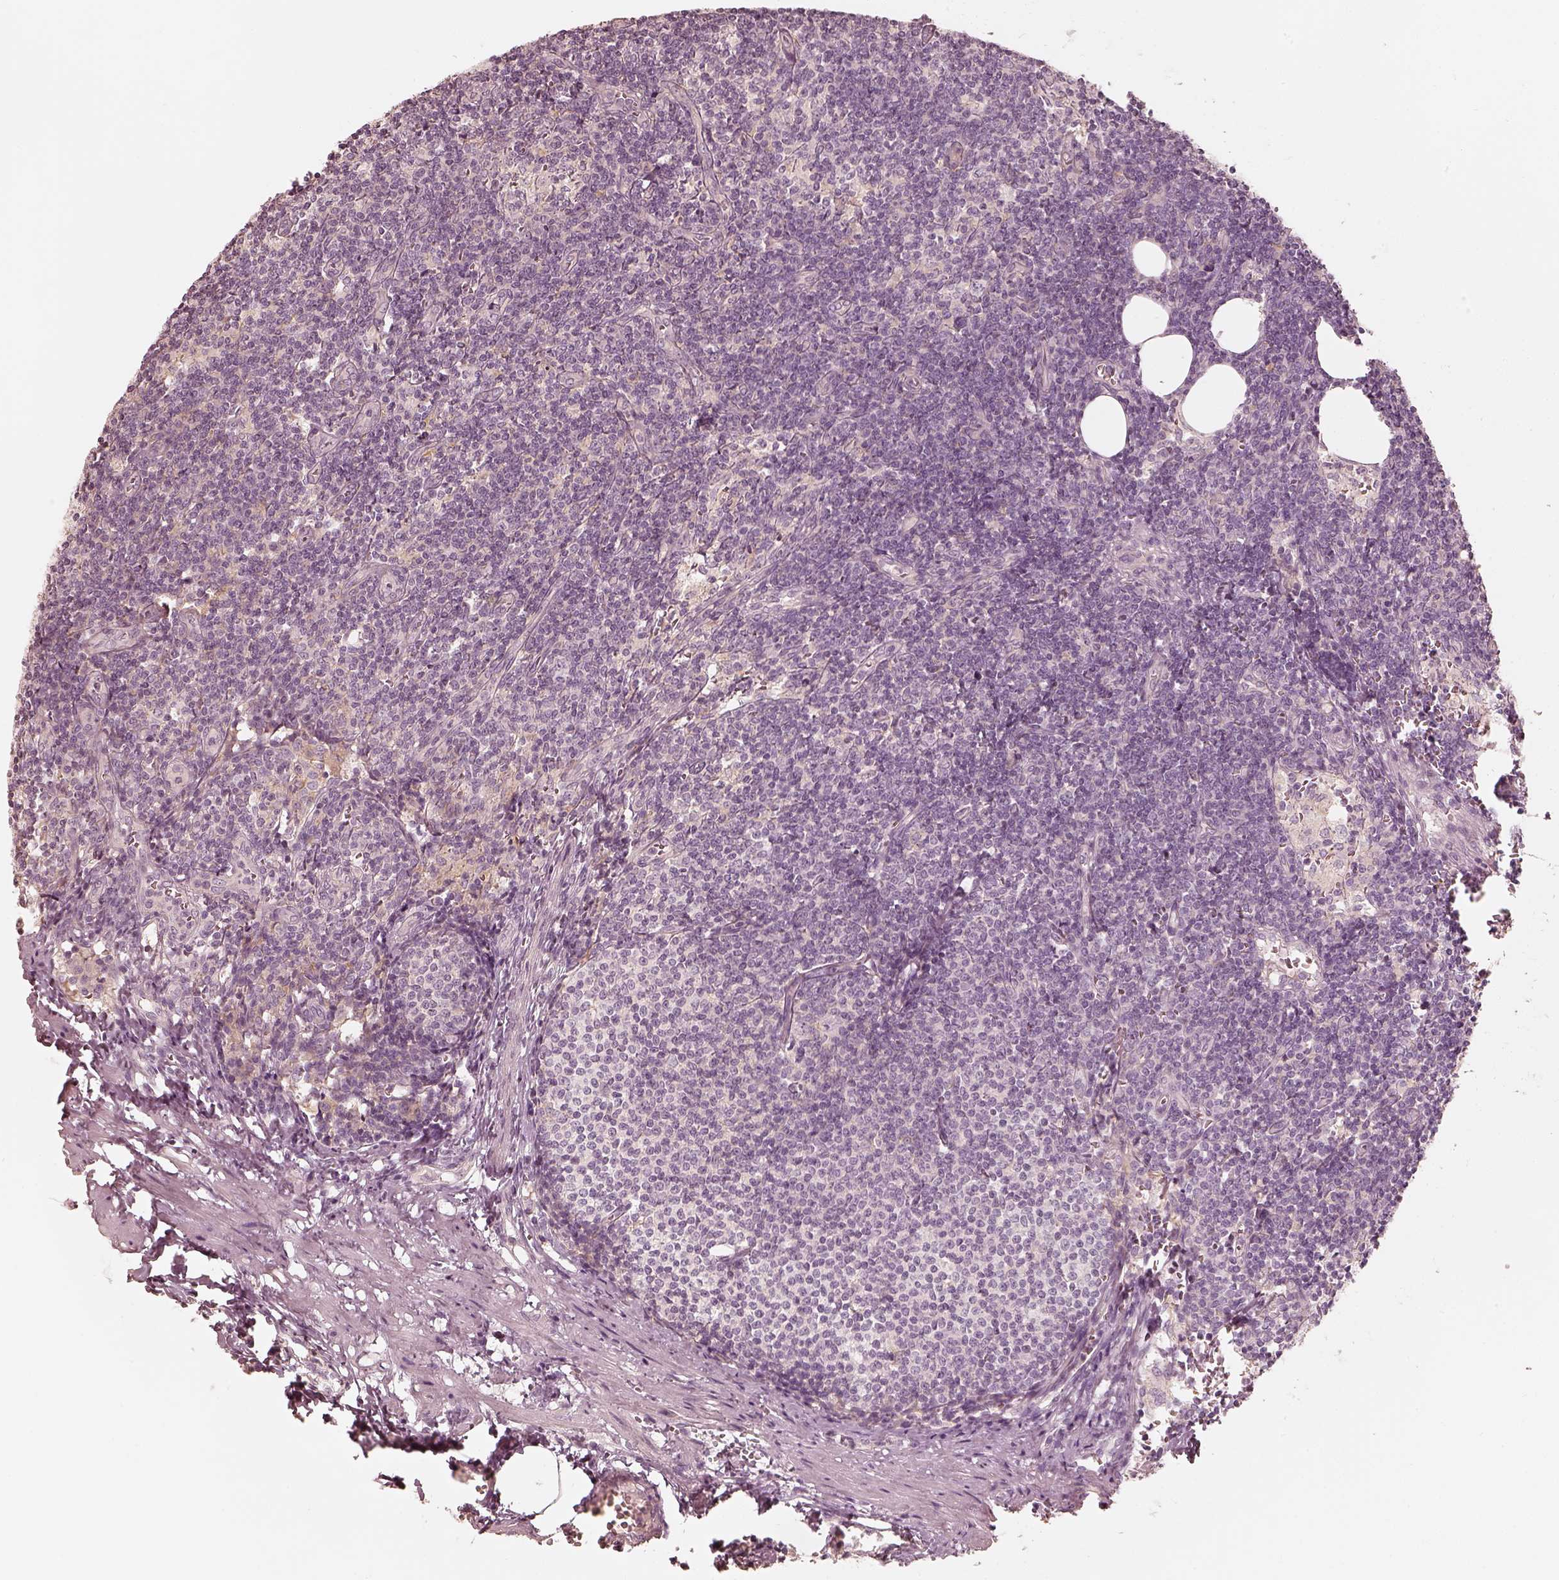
{"staining": {"intensity": "negative", "quantity": "none", "location": "none"}, "tissue": "lymph node", "cell_type": "Germinal center cells", "image_type": "normal", "snomed": [{"axis": "morphology", "description": "Normal tissue, NOS"}, {"axis": "topography", "description": "Lymph node"}], "caption": "This is a photomicrograph of immunohistochemistry (IHC) staining of benign lymph node, which shows no staining in germinal center cells.", "gene": "FMNL2", "patient": {"sex": "female", "age": 50}}